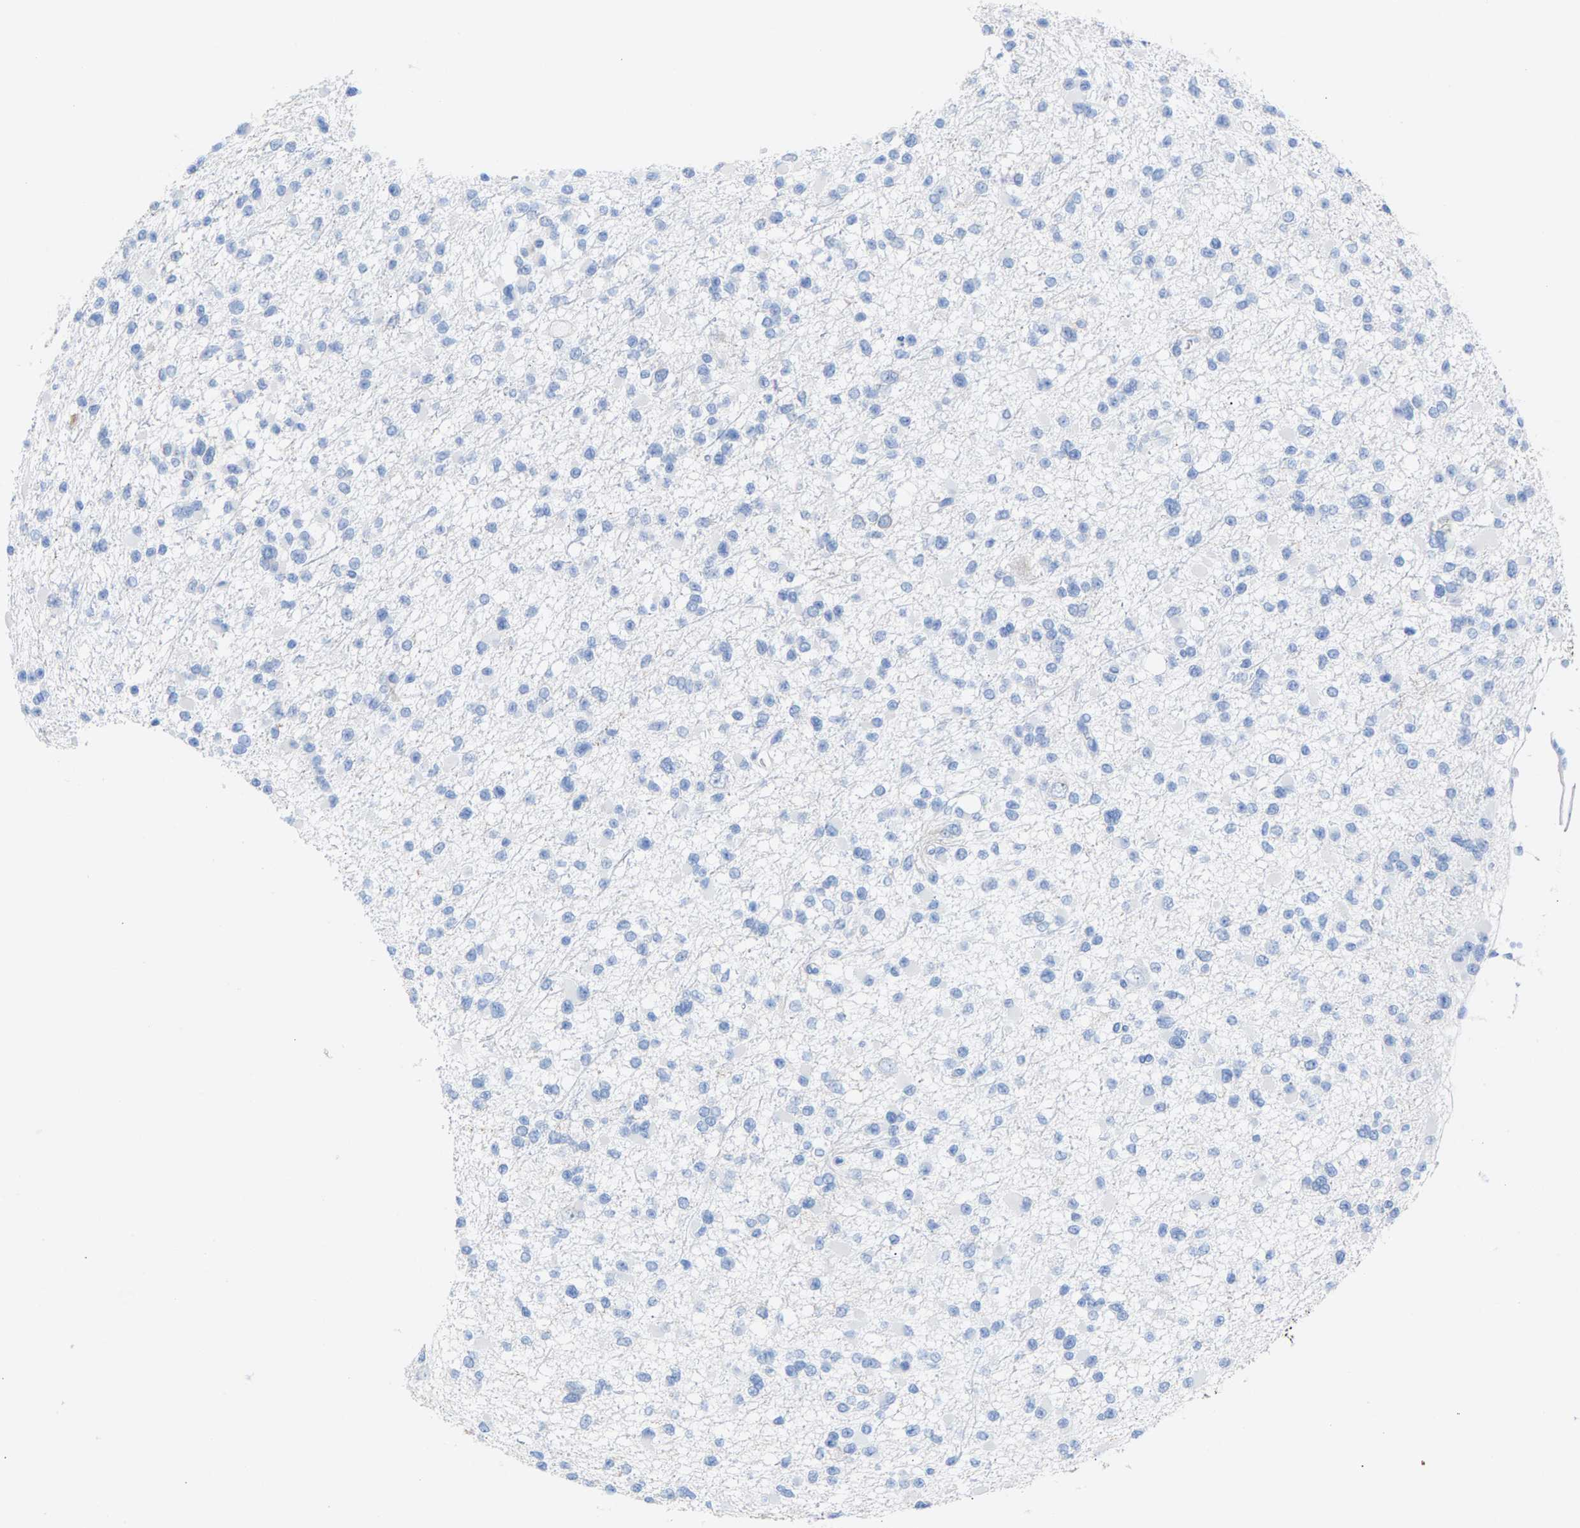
{"staining": {"intensity": "negative", "quantity": "none", "location": "none"}, "tissue": "glioma", "cell_type": "Tumor cells", "image_type": "cancer", "snomed": [{"axis": "morphology", "description": "Glioma, malignant, Low grade"}, {"axis": "topography", "description": "Brain"}], "caption": "There is no significant expression in tumor cells of malignant glioma (low-grade).", "gene": "CPA1", "patient": {"sex": "female", "age": 22}}